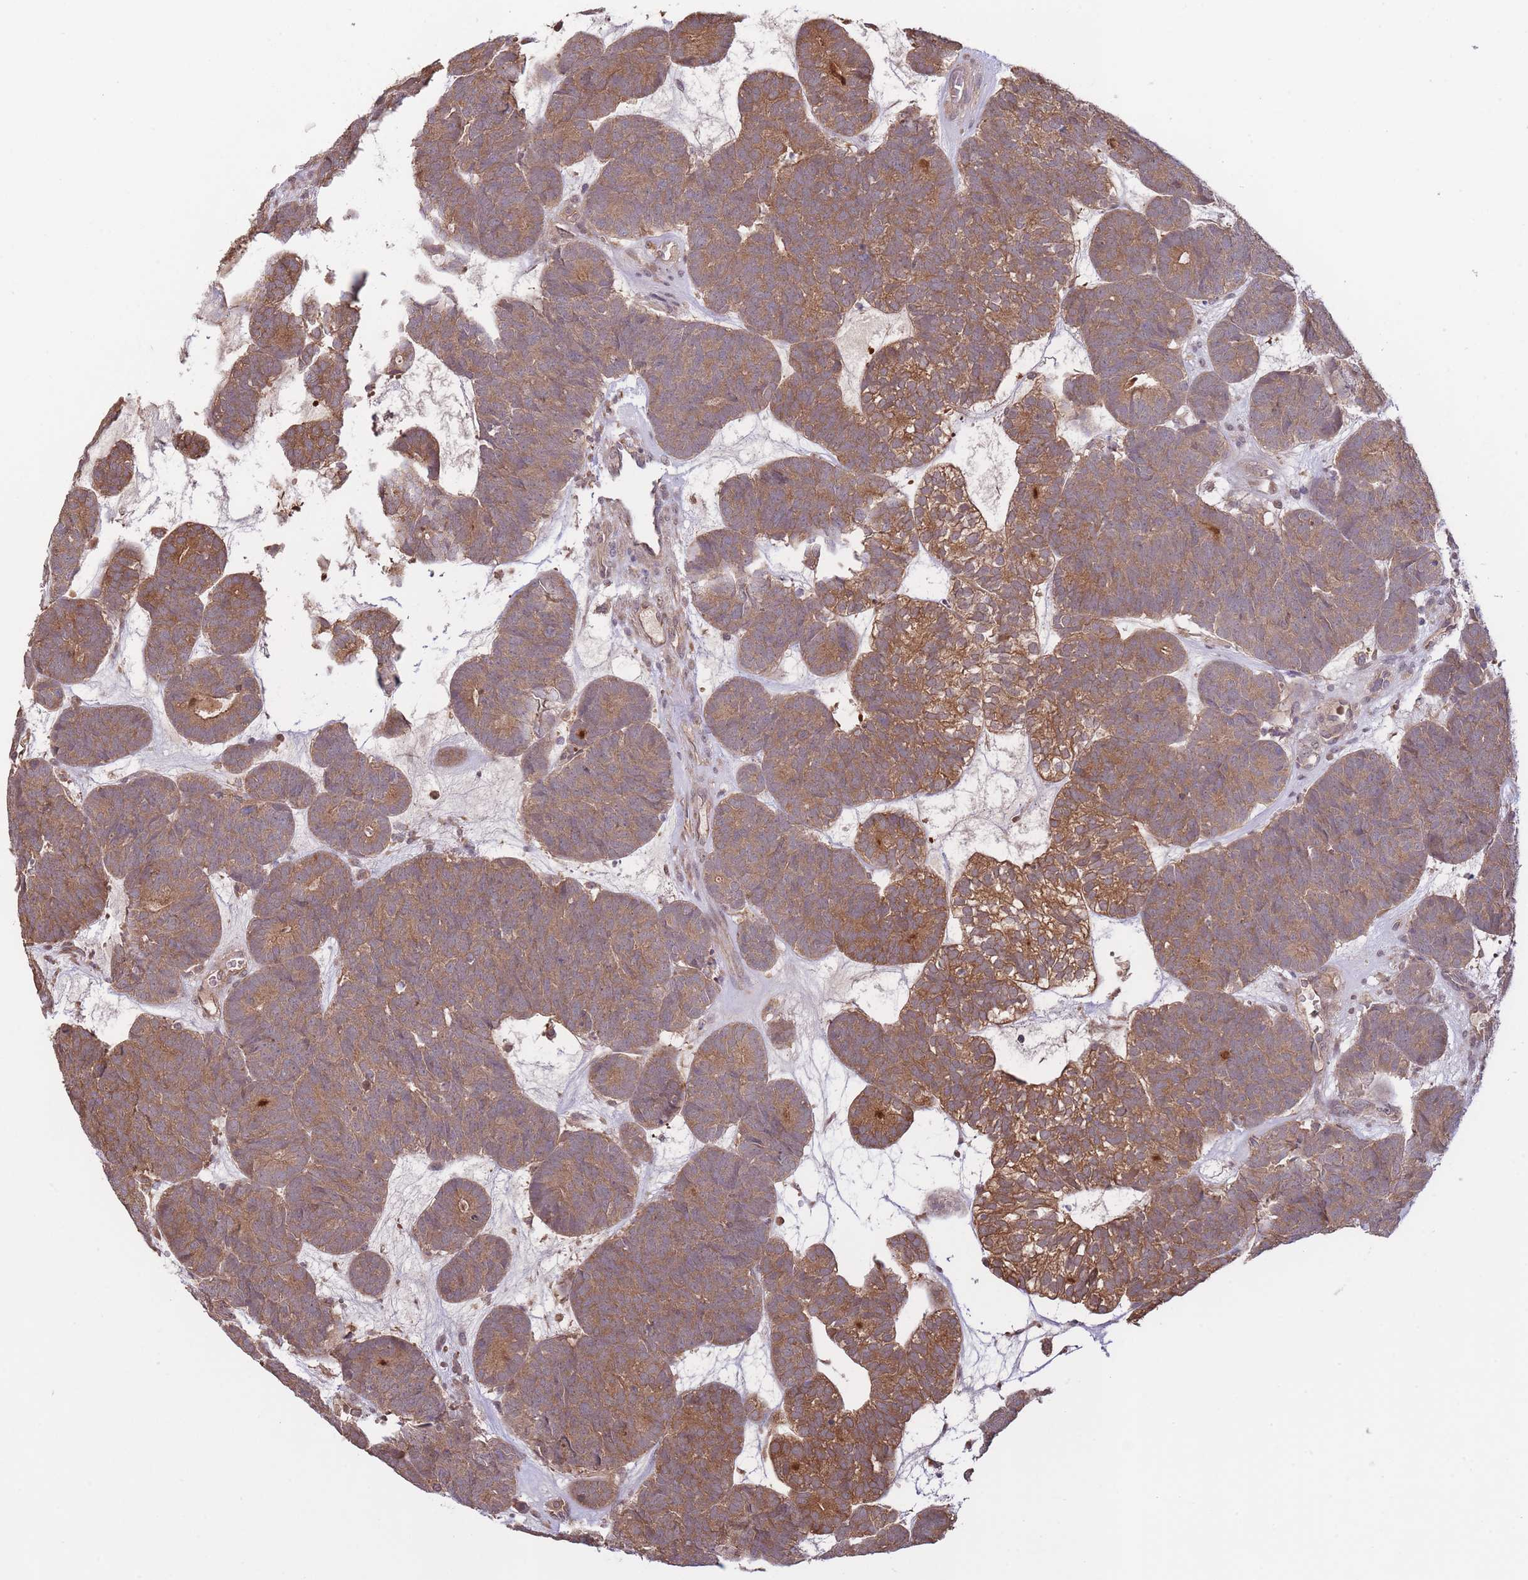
{"staining": {"intensity": "moderate", "quantity": ">75%", "location": "cytoplasmic/membranous"}, "tissue": "head and neck cancer", "cell_type": "Tumor cells", "image_type": "cancer", "snomed": [{"axis": "morphology", "description": "Adenocarcinoma, NOS"}, {"axis": "topography", "description": "Head-Neck"}], "caption": "Head and neck cancer stained for a protein (brown) reveals moderate cytoplasmic/membranous positive expression in approximately >75% of tumor cells.", "gene": "ZNF304", "patient": {"sex": "female", "age": 81}}